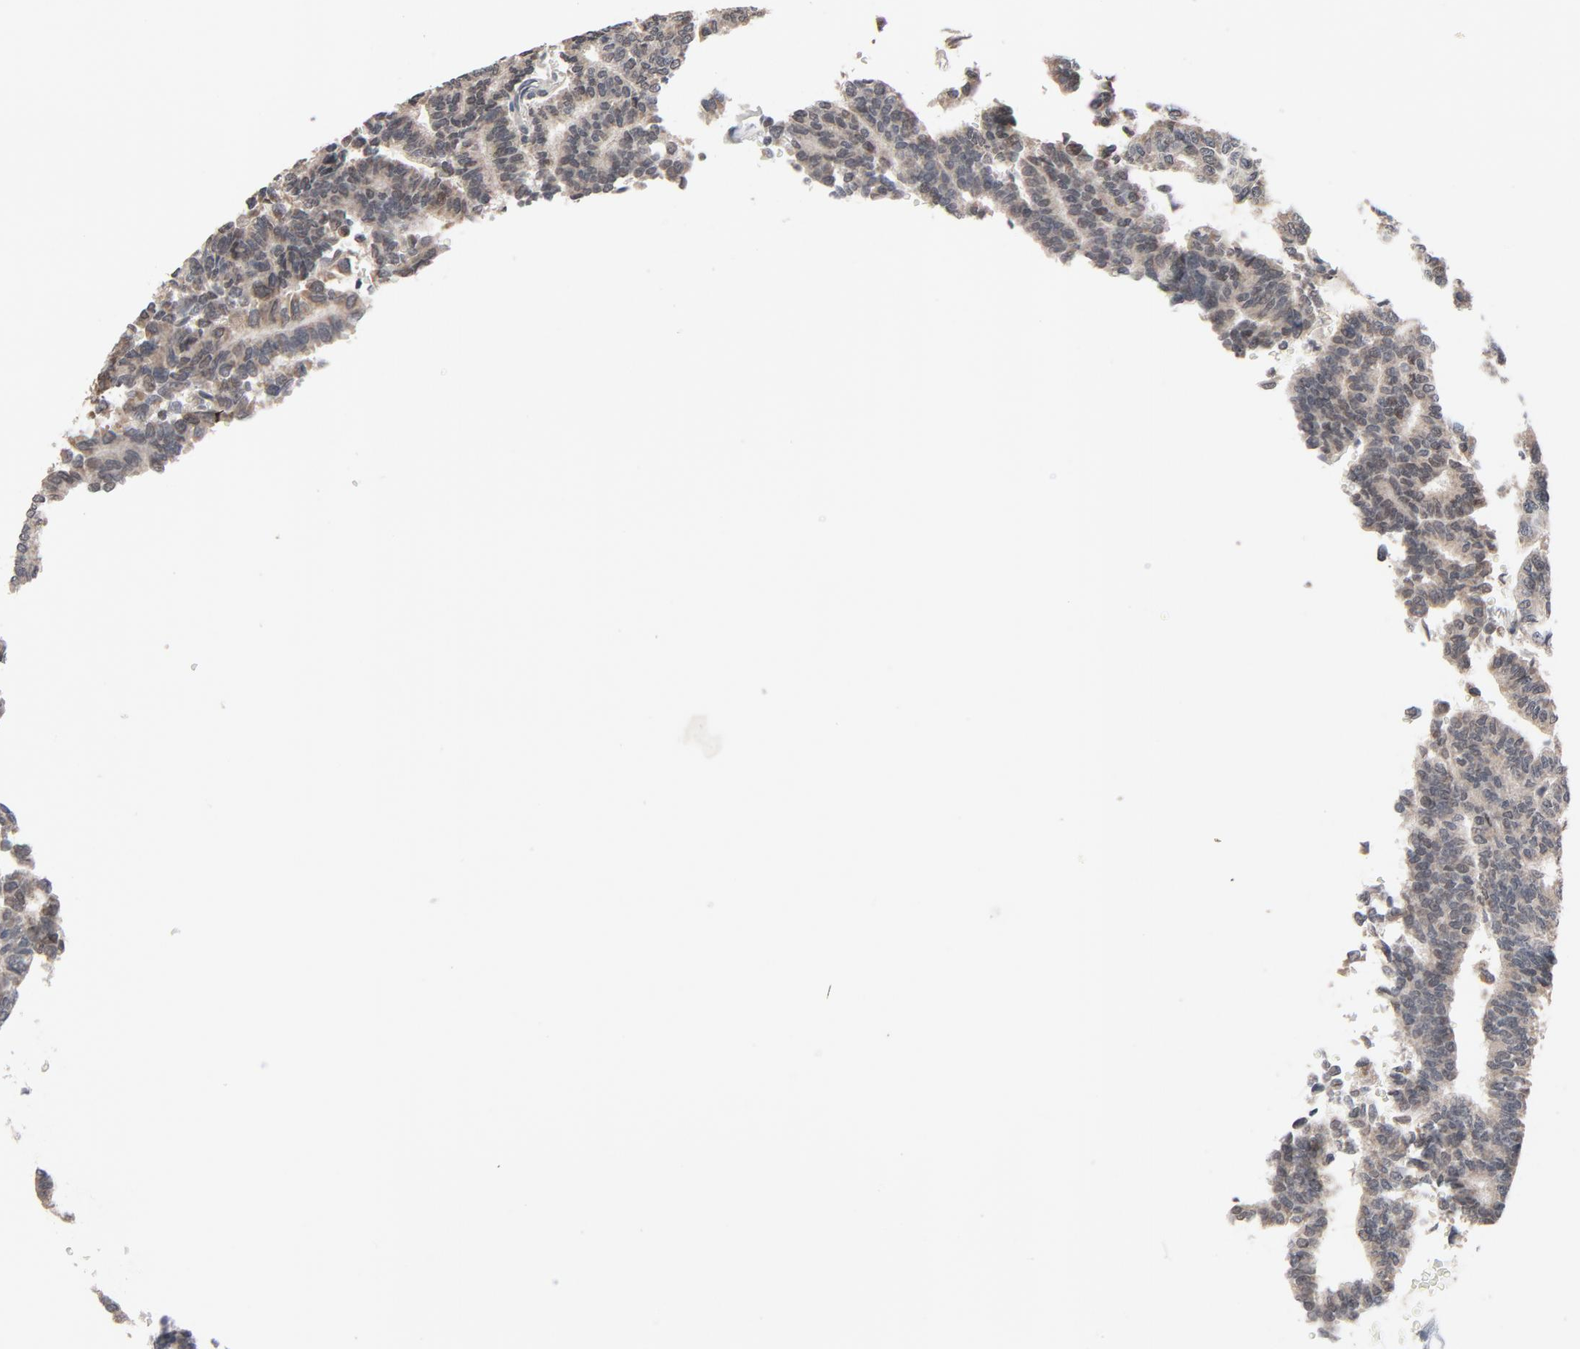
{"staining": {"intensity": "weak", "quantity": ">75%", "location": "cytoplasmic/membranous"}, "tissue": "thyroid cancer", "cell_type": "Tumor cells", "image_type": "cancer", "snomed": [{"axis": "morphology", "description": "Papillary adenocarcinoma, NOS"}, {"axis": "topography", "description": "Thyroid gland"}], "caption": "Thyroid papillary adenocarcinoma stained with IHC reveals weak cytoplasmic/membranous positivity in approximately >75% of tumor cells.", "gene": "MT3", "patient": {"sex": "female", "age": 35}}